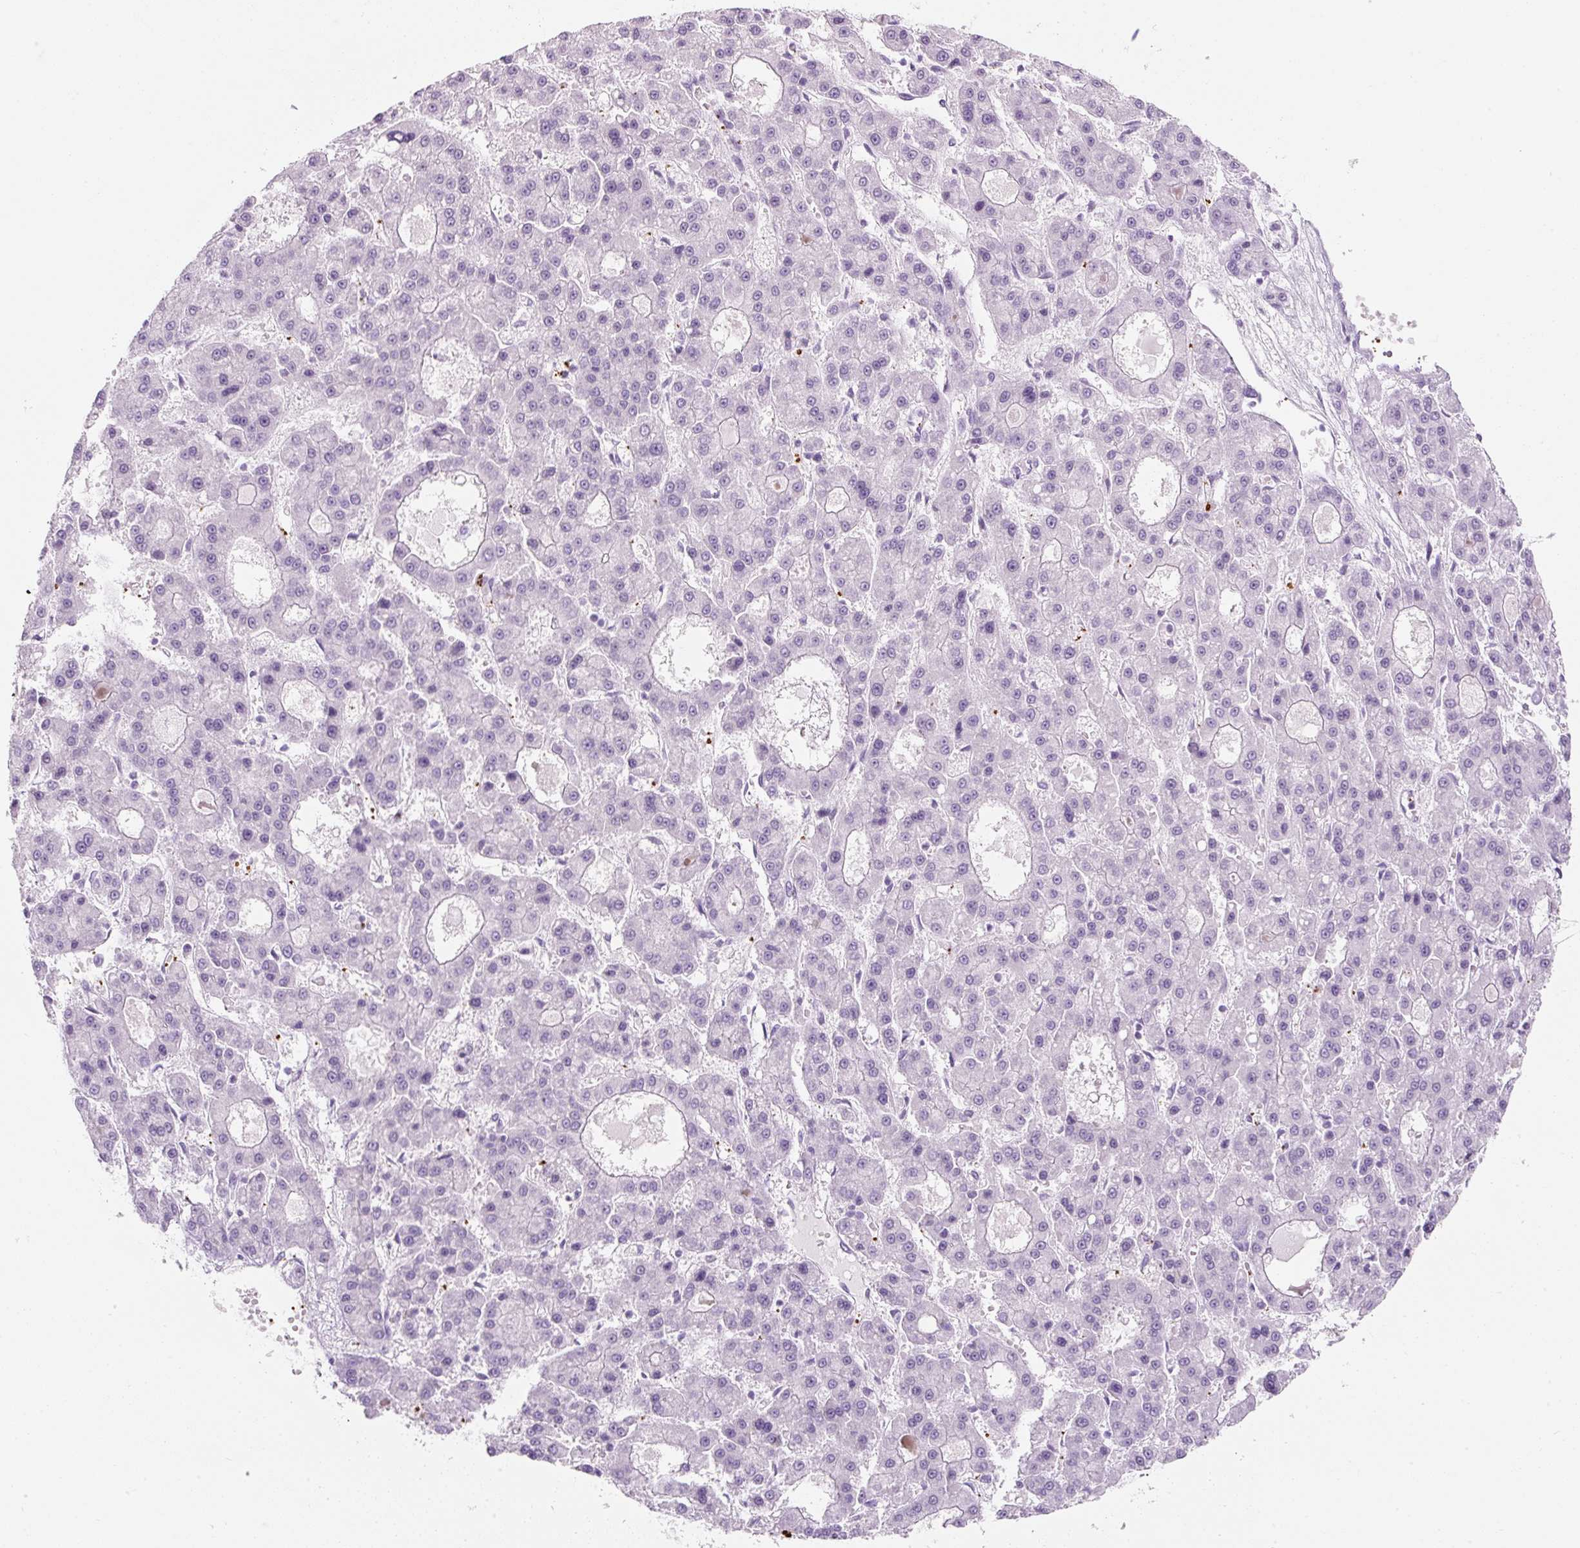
{"staining": {"intensity": "negative", "quantity": "none", "location": "none"}, "tissue": "liver cancer", "cell_type": "Tumor cells", "image_type": "cancer", "snomed": [{"axis": "morphology", "description": "Carcinoma, Hepatocellular, NOS"}, {"axis": "topography", "description": "Liver"}], "caption": "An immunohistochemistry photomicrograph of liver hepatocellular carcinoma is shown. There is no staining in tumor cells of liver hepatocellular carcinoma.", "gene": "PF4V1", "patient": {"sex": "male", "age": 70}}